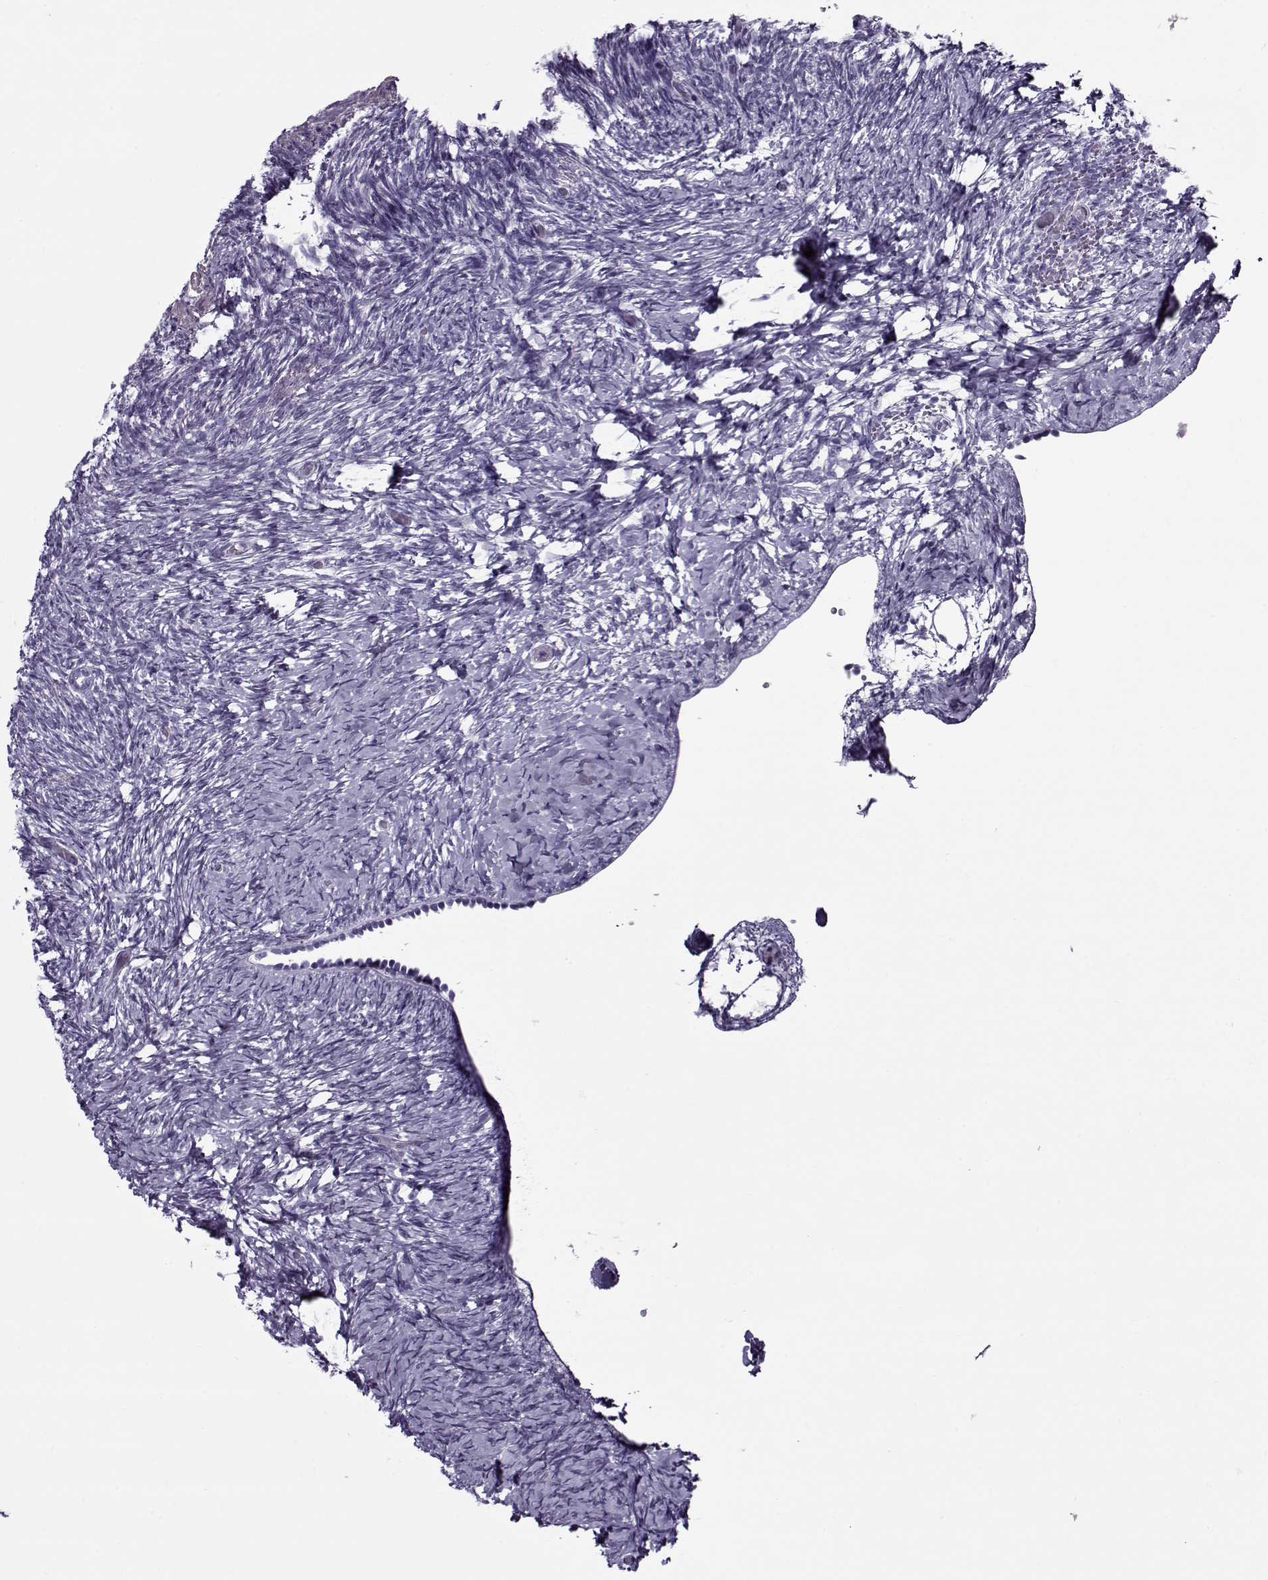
{"staining": {"intensity": "negative", "quantity": "none", "location": "none"}, "tissue": "ovary", "cell_type": "Ovarian stroma cells", "image_type": "normal", "snomed": [{"axis": "morphology", "description": "Normal tissue, NOS"}, {"axis": "topography", "description": "Ovary"}], "caption": "This is an immunohistochemistry image of normal human ovary. There is no positivity in ovarian stroma cells.", "gene": "GAGE10", "patient": {"sex": "female", "age": 39}}